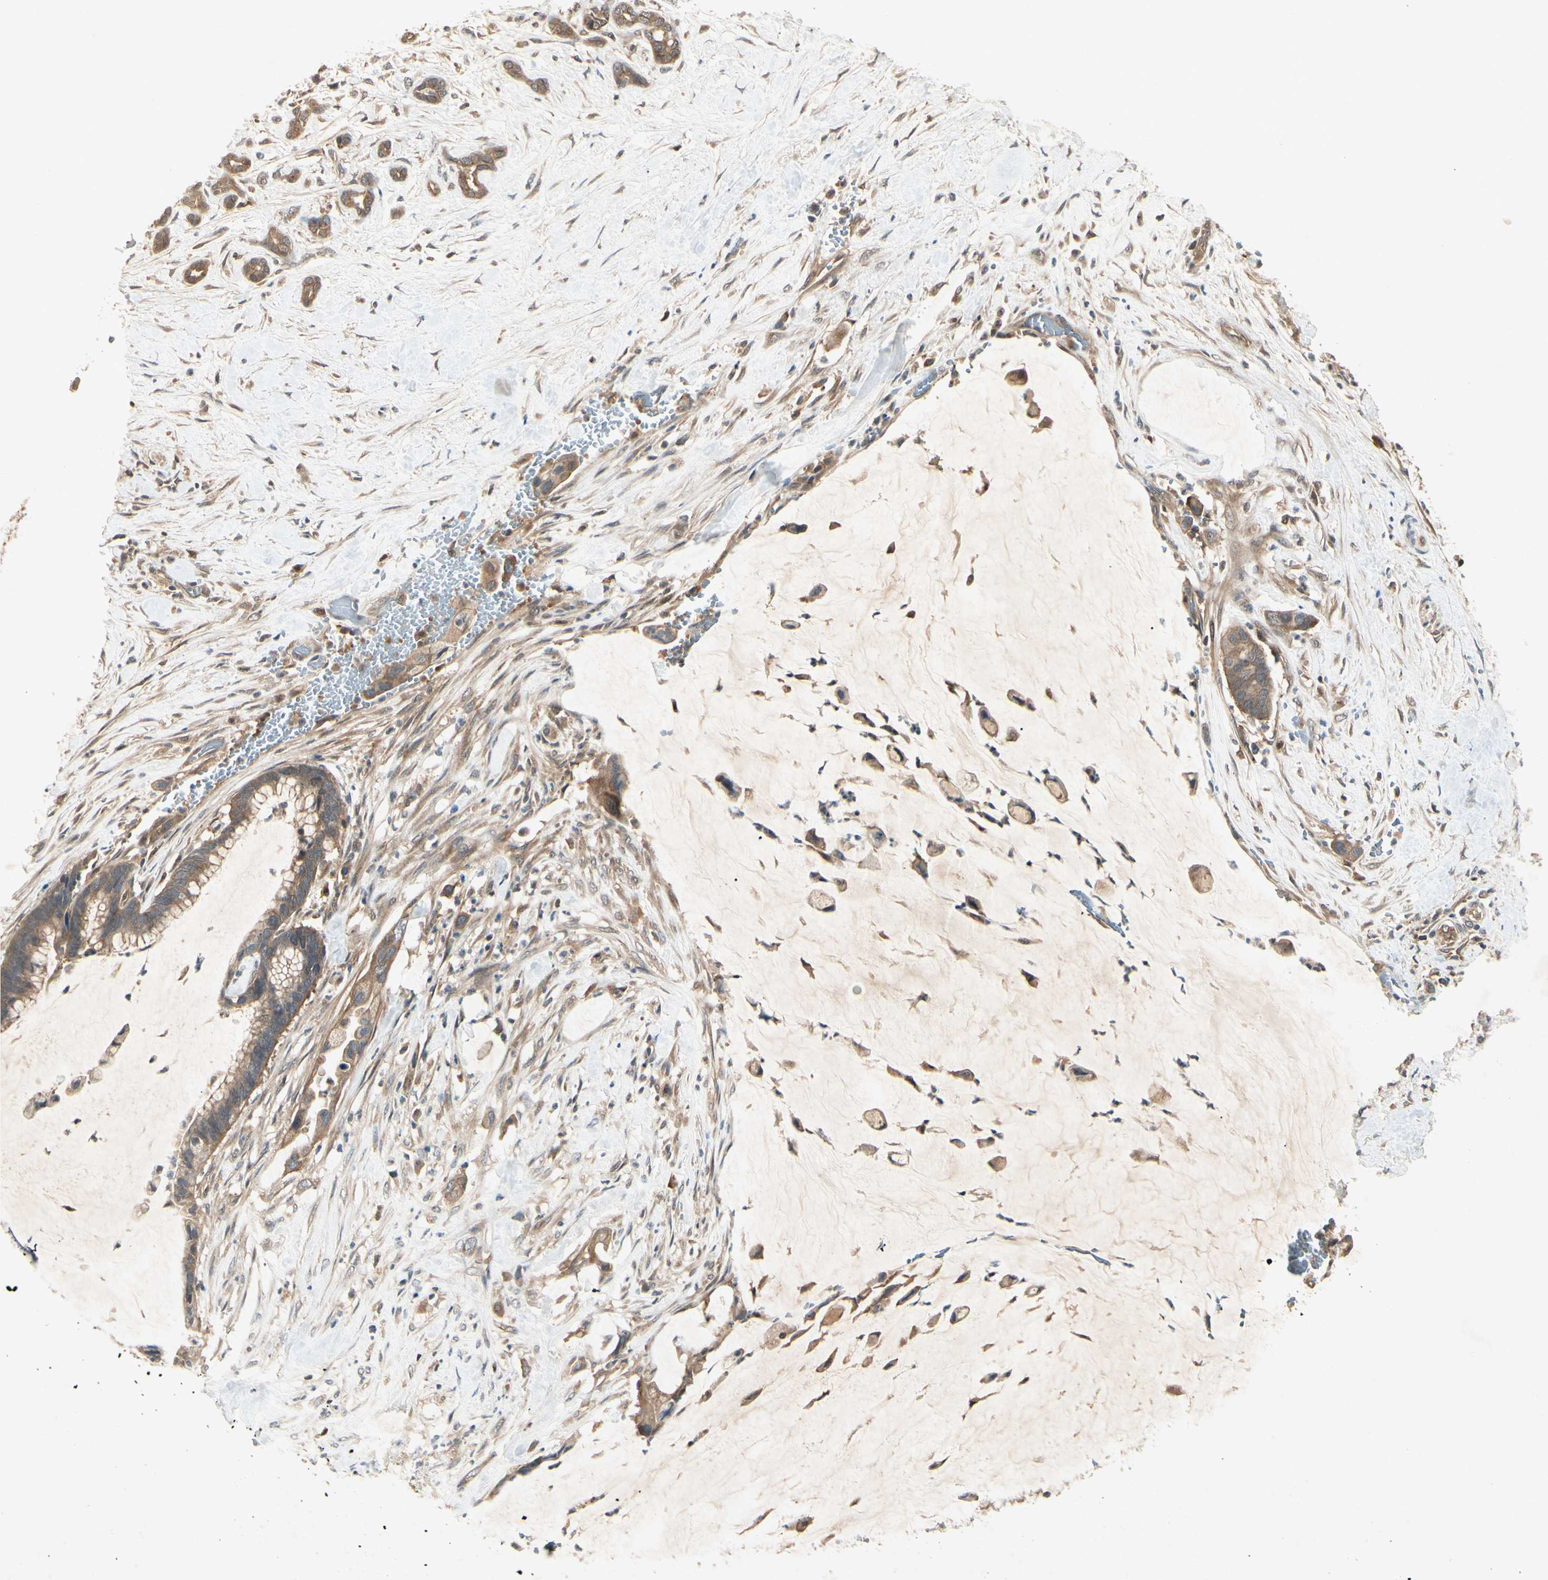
{"staining": {"intensity": "moderate", "quantity": ">75%", "location": "cytoplasmic/membranous"}, "tissue": "pancreatic cancer", "cell_type": "Tumor cells", "image_type": "cancer", "snomed": [{"axis": "morphology", "description": "Adenocarcinoma, NOS"}, {"axis": "topography", "description": "Pancreas"}], "caption": "An image showing moderate cytoplasmic/membranous staining in about >75% of tumor cells in pancreatic cancer (adenocarcinoma), as visualized by brown immunohistochemical staining.", "gene": "RNF14", "patient": {"sex": "male", "age": 41}}